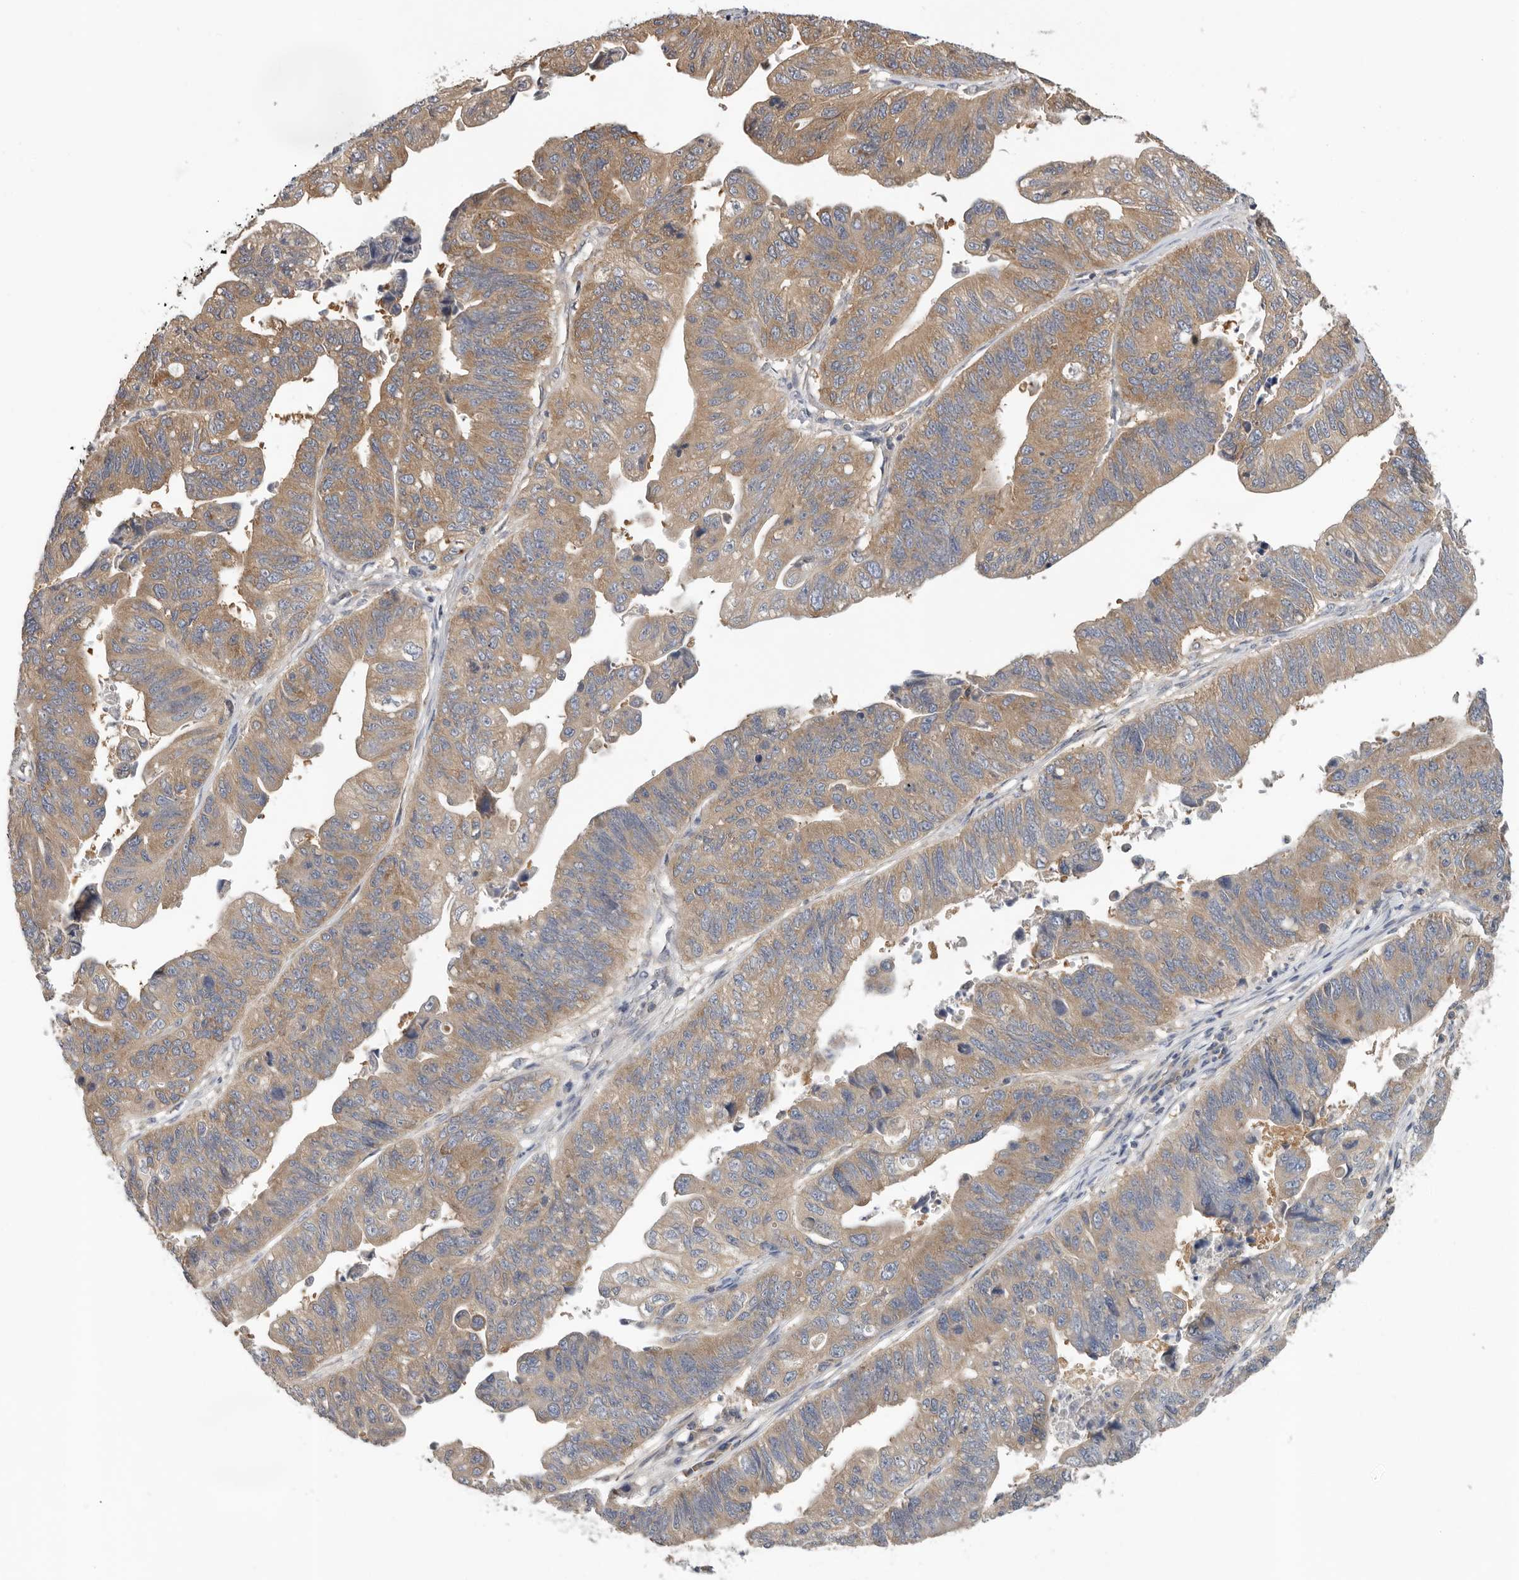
{"staining": {"intensity": "moderate", "quantity": ">75%", "location": "cytoplasmic/membranous"}, "tissue": "stomach cancer", "cell_type": "Tumor cells", "image_type": "cancer", "snomed": [{"axis": "morphology", "description": "Adenocarcinoma, NOS"}, {"axis": "topography", "description": "Stomach"}], "caption": "The image exhibits immunohistochemical staining of adenocarcinoma (stomach). There is moderate cytoplasmic/membranous staining is seen in about >75% of tumor cells. (DAB IHC with brightfield microscopy, high magnification).", "gene": "PPP1R42", "patient": {"sex": "male", "age": 59}}